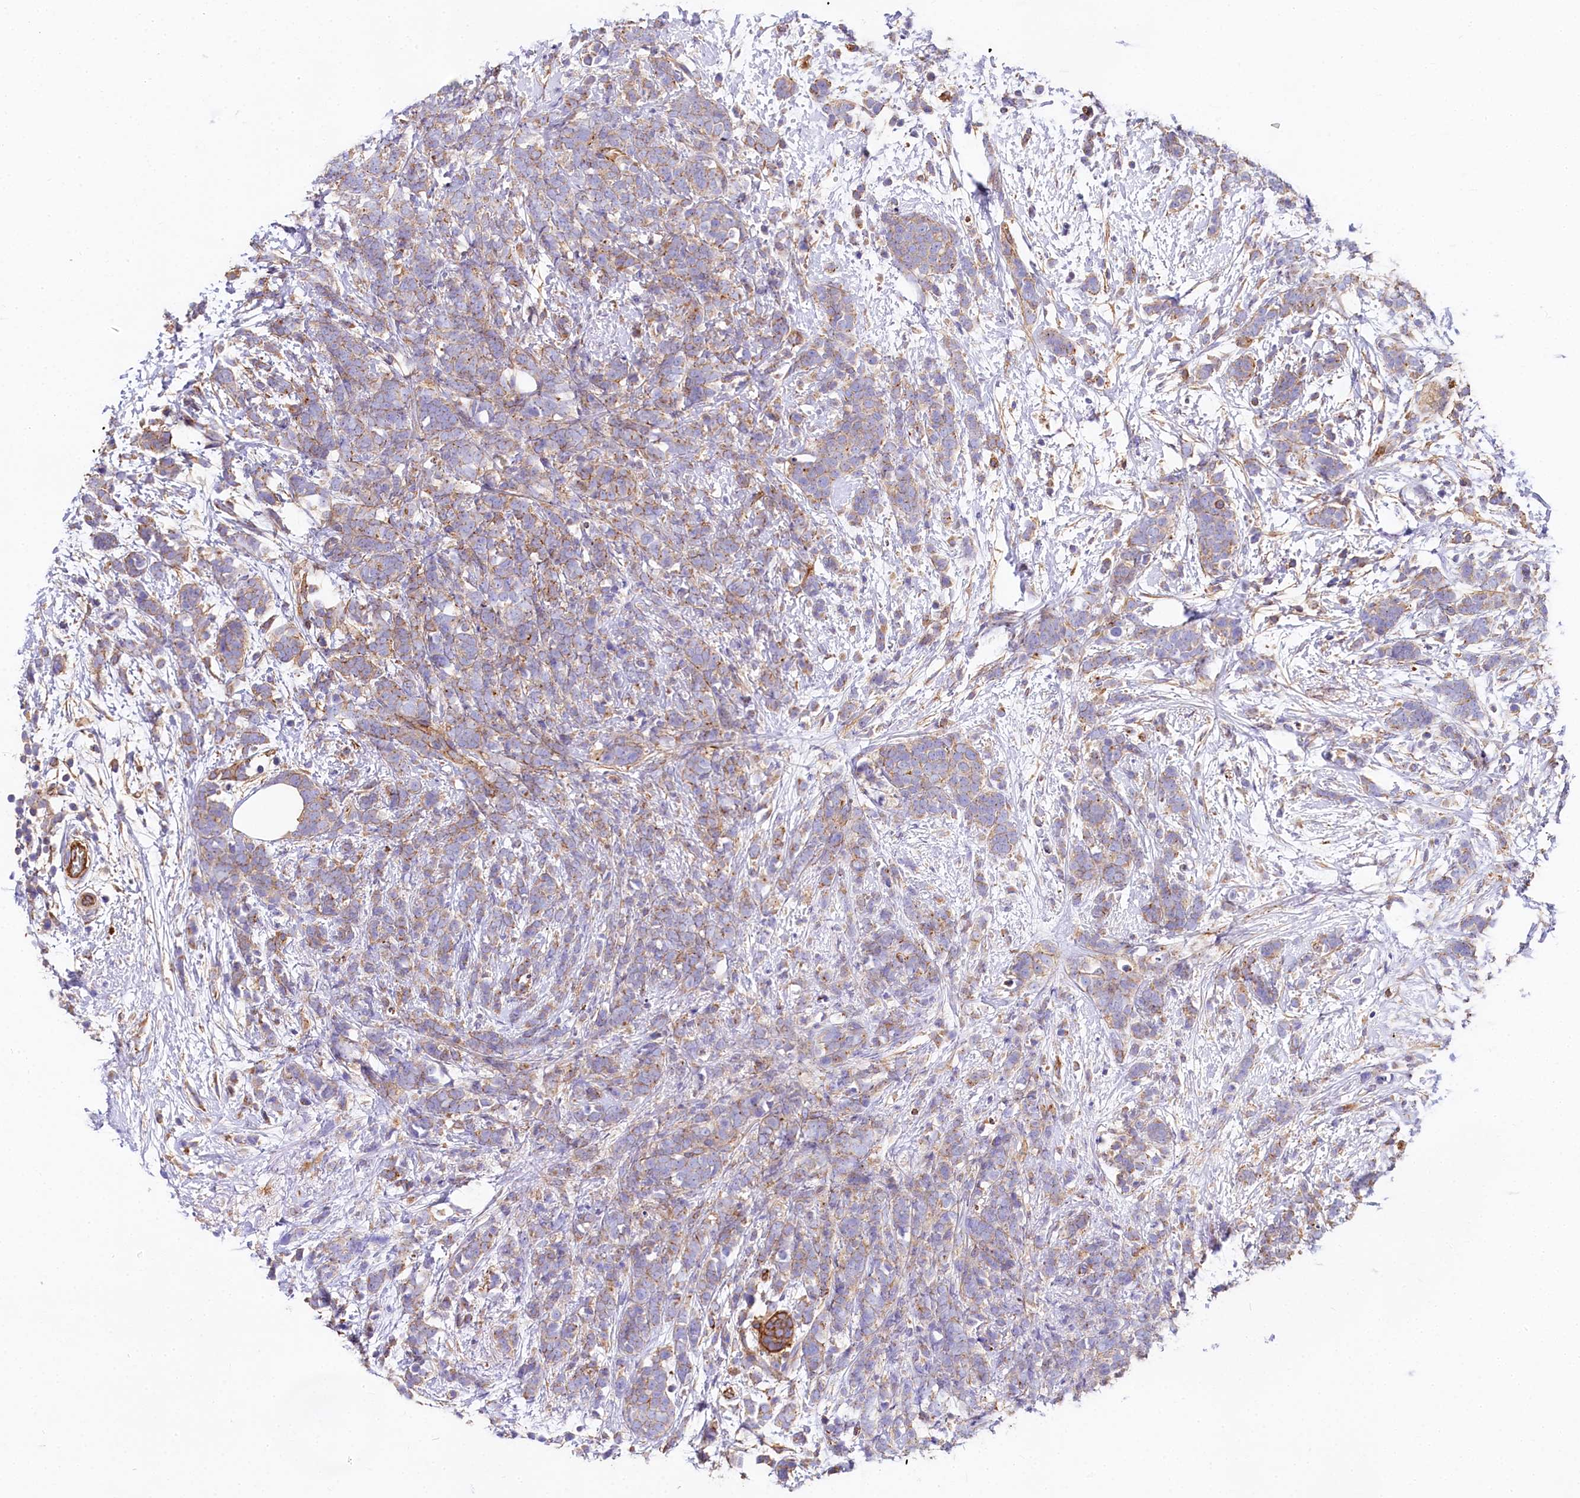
{"staining": {"intensity": "weak", "quantity": "25%-75%", "location": "cytoplasmic/membranous"}, "tissue": "breast cancer", "cell_type": "Tumor cells", "image_type": "cancer", "snomed": [{"axis": "morphology", "description": "Lobular carcinoma"}, {"axis": "topography", "description": "Breast"}], "caption": "Immunohistochemistry (IHC) photomicrograph of lobular carcinoma (breast) stained for a protein (brown), which exhibits low levels of weak cytoplasmic/membranous staining in approximately 25%-75% of tumor cells.", "gene": "FCHSD2", "patient": {"sex": "female", "age": 58}}